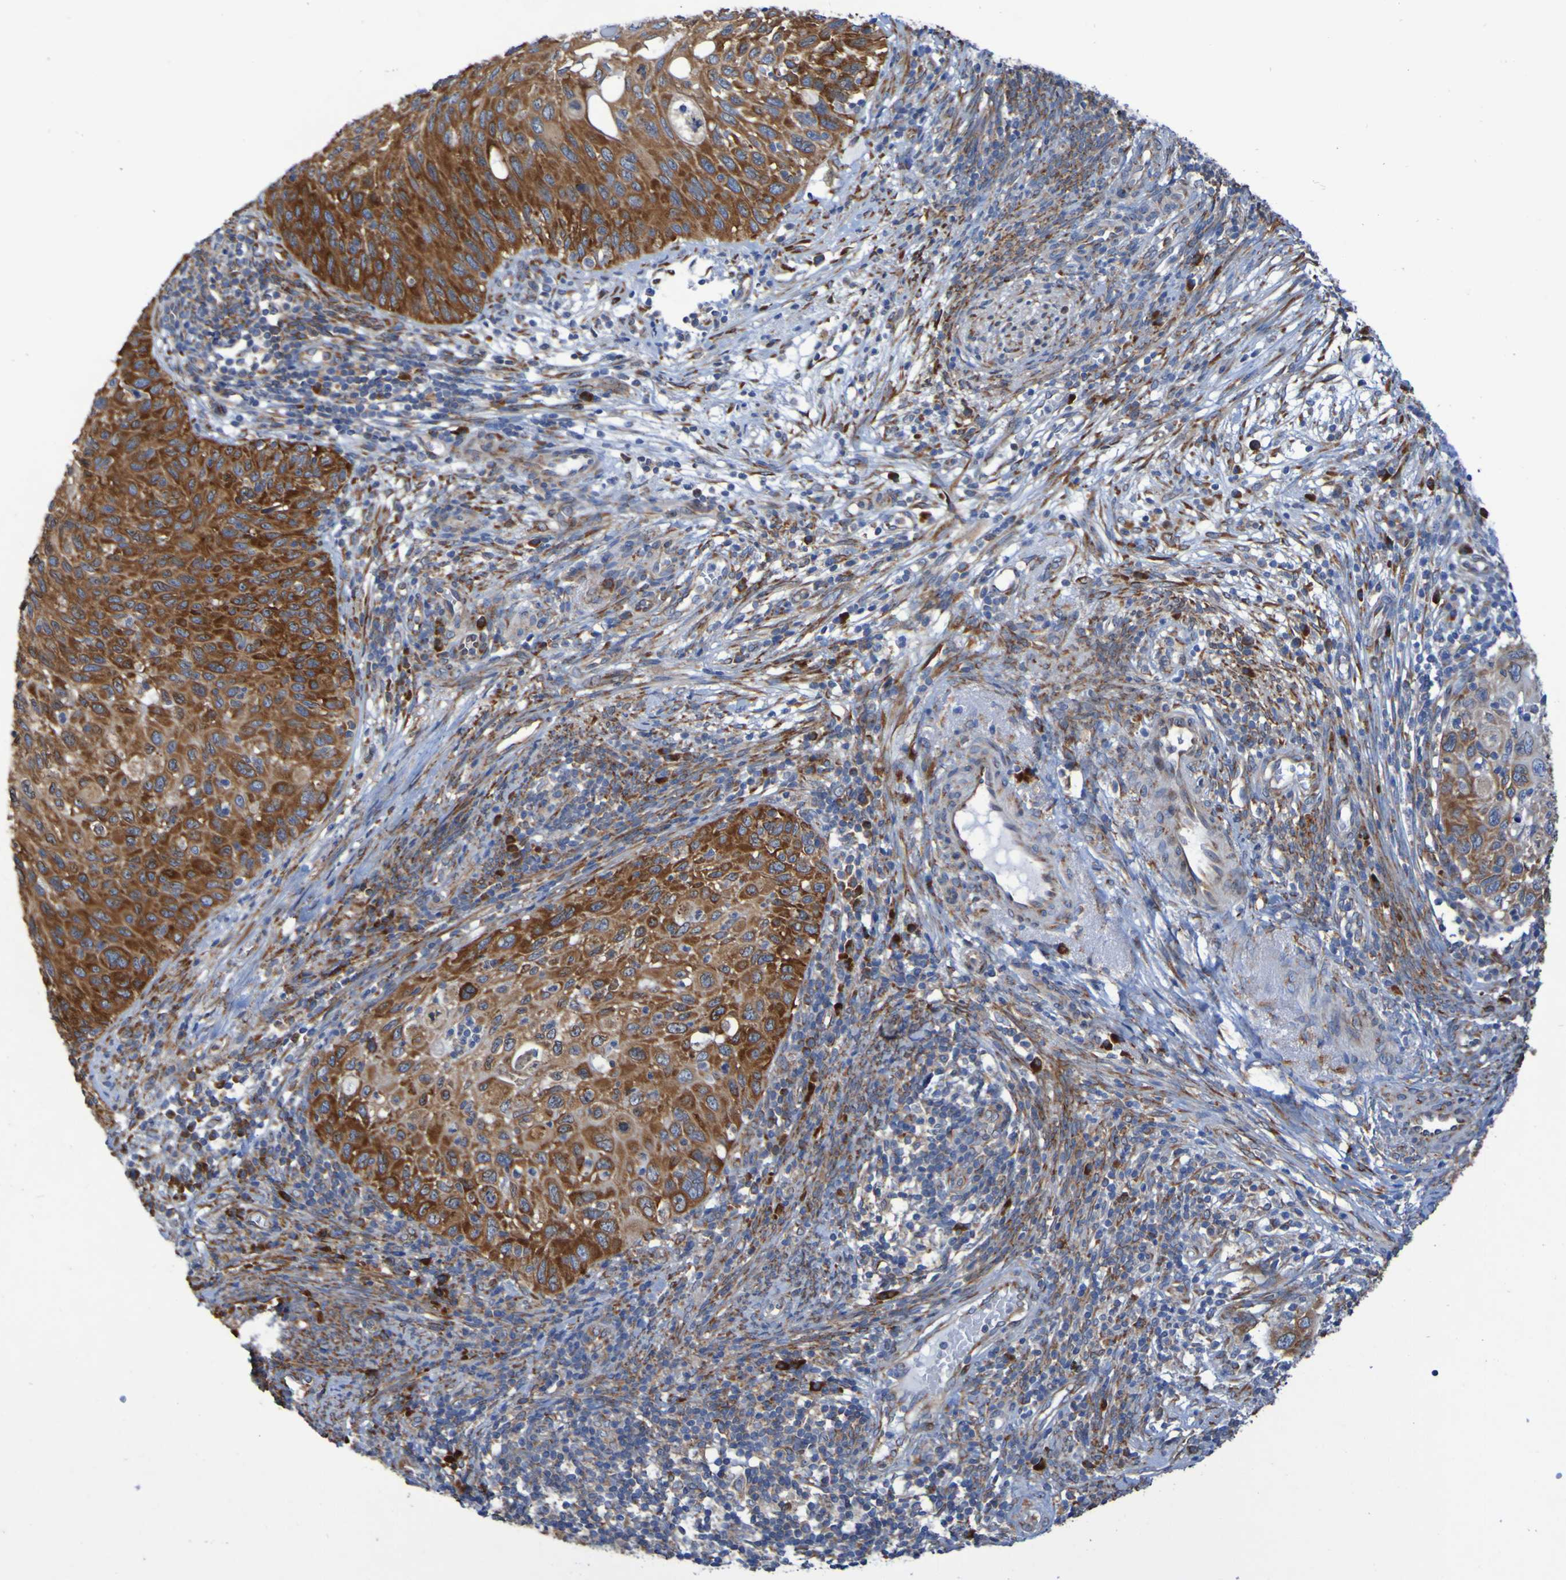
{"staining": {"intensity": "strong", "quantity": ">75%", "location": "cytoplasmic/membranous"}, "tissue": "cervical cancer", "cell_type": "Tumor cells", "image_type": "cancer", "snomed": [{"axis": "morphology", "description": "Squamous cell carcinoma, NOS"}, {"axis": "topography", "description": "Cervix"}], "caption": "Cervical squamous cell carcinoma tissue demonstrates strong cytoplasmic/membranous positivity in about >75% of tumor cells", "gene": "FKBP3", "patient": {"sex": "female", "age": 70}}